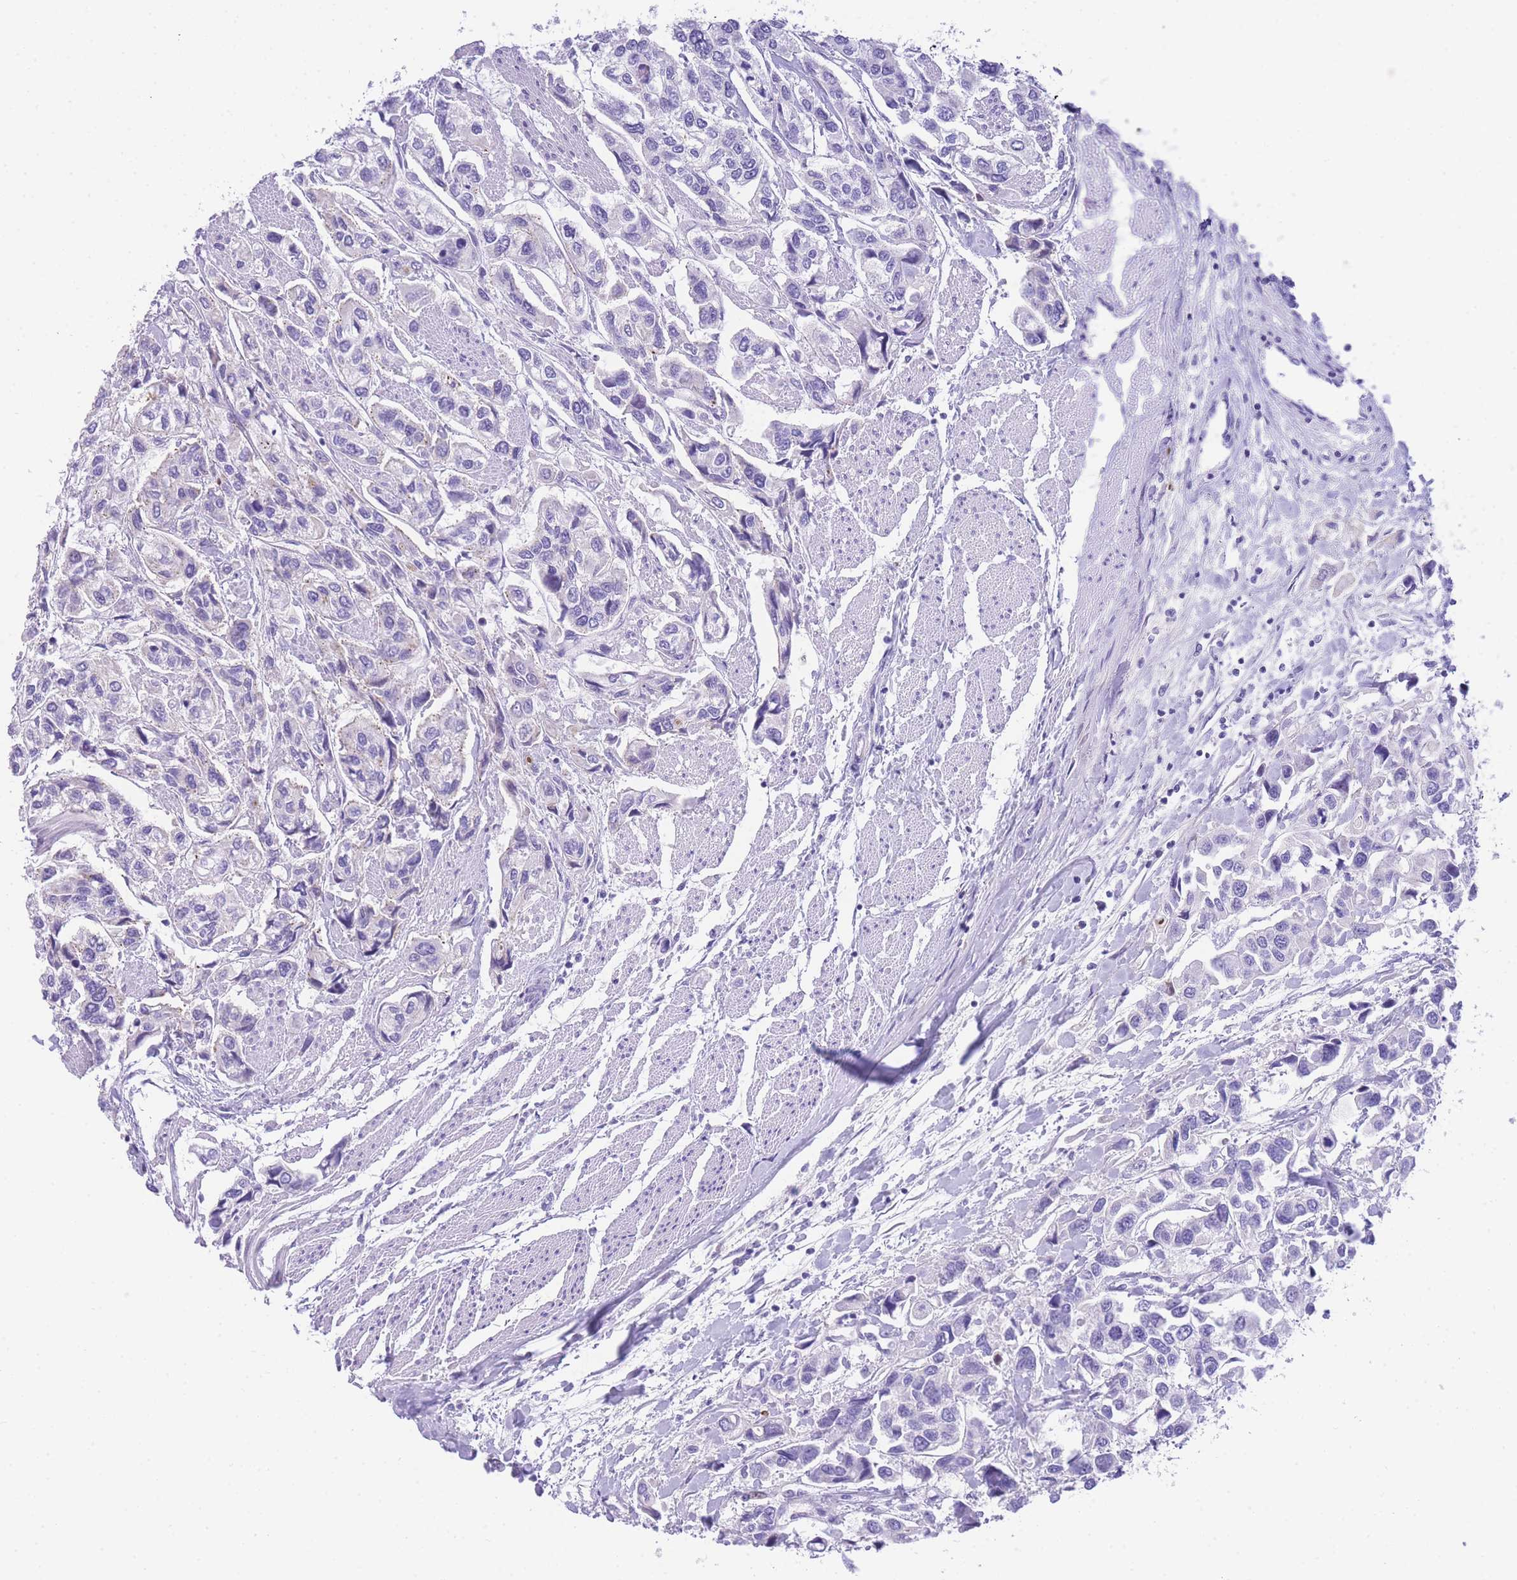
{"staining": {"intensity": "negative", "quantity": "none", "location": "none"}, "tissue": "urothelial cancer", "cell_type": "Tumor cells", "image_type": "cancer", "snomed": [{"axis": "morphology", "description": "Urothelial carcinoma, High grade"}, {"axis": "topography", "description": "Urinary bladder"}], "caption": "The micrograph shows no significant expression in tumor cells of urothelial cancer. (Brightfield microscopy of DAB IHC at high magnification).", "gene": "TIFAB", "patient": {"sex": "male", "age": 67}}